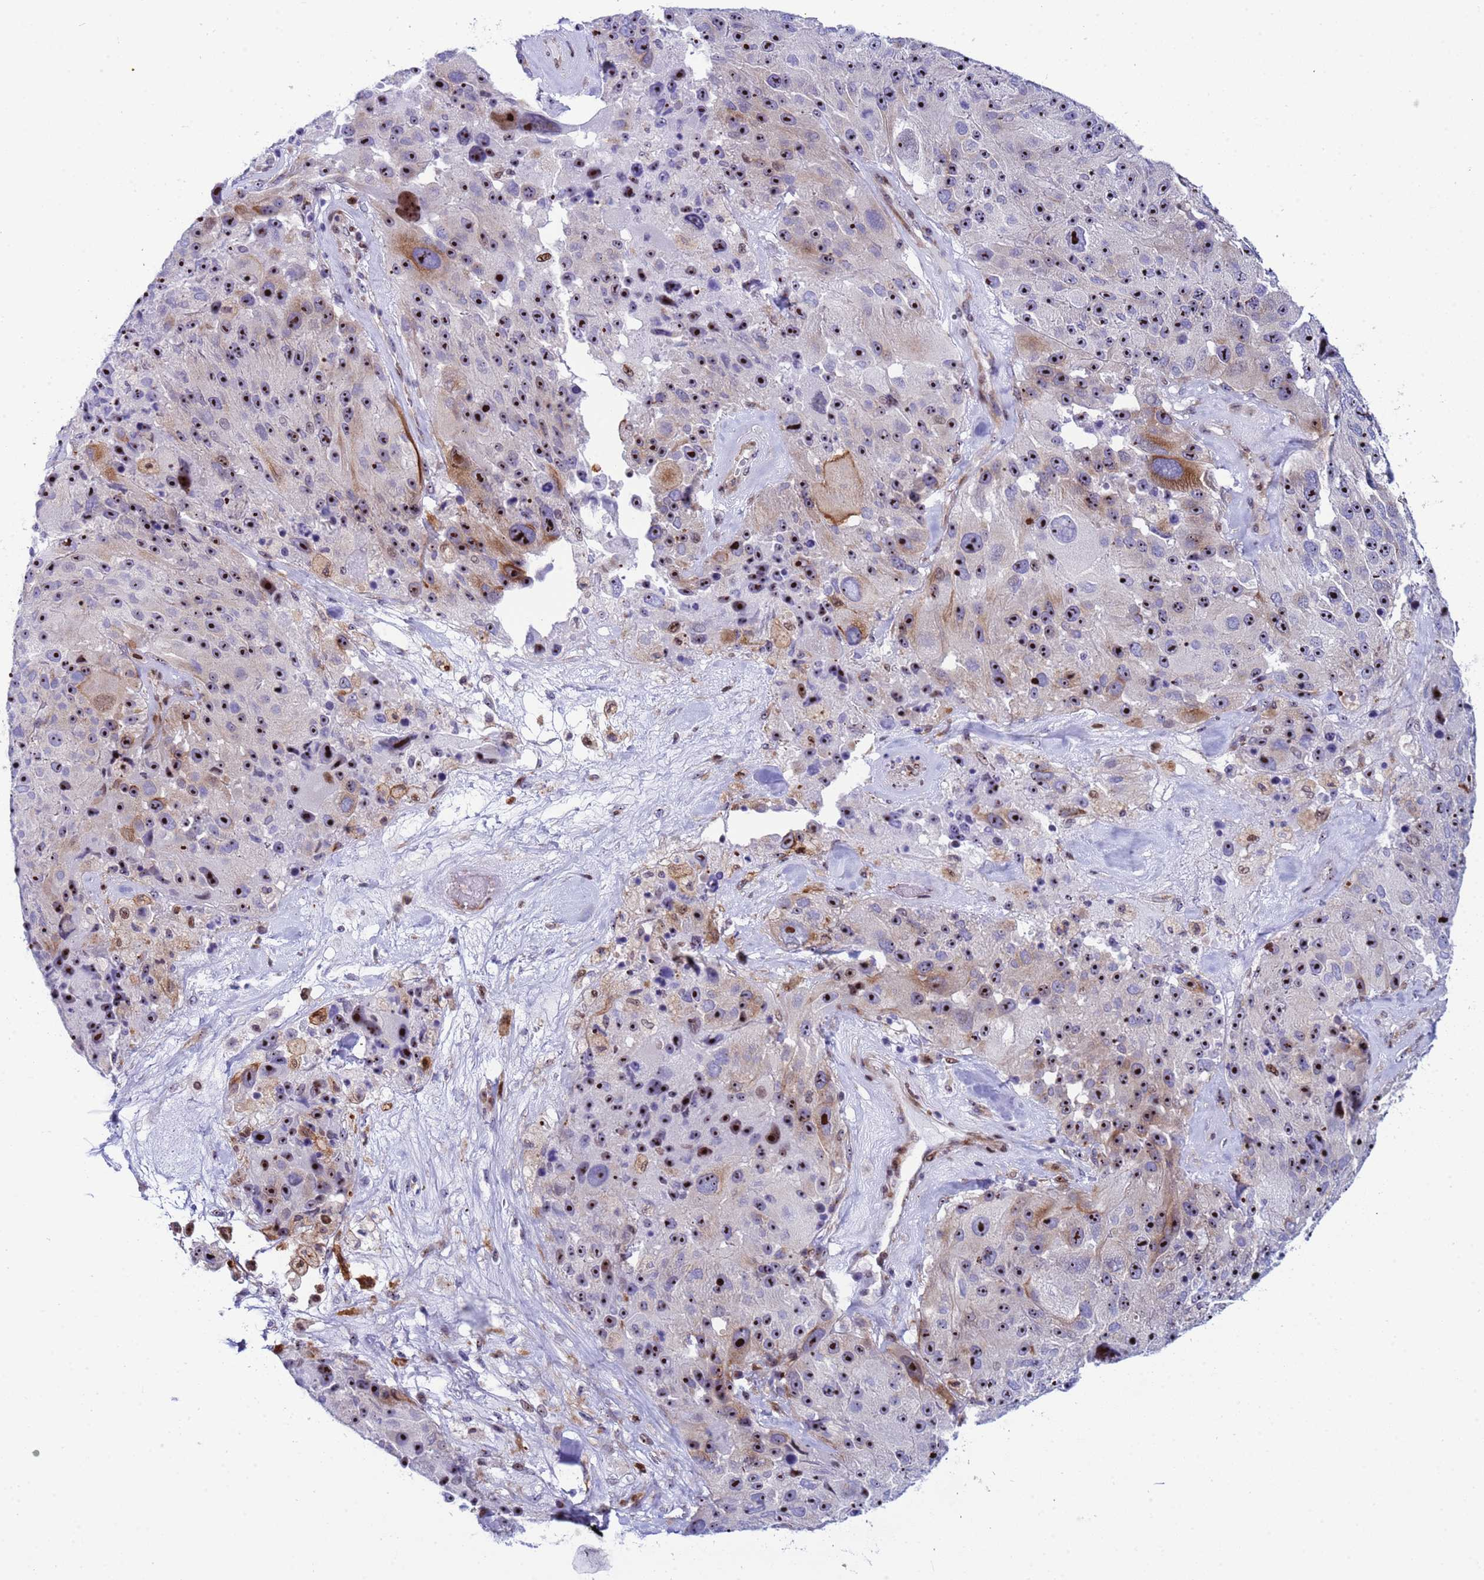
{"staining": {"intensity": "strong", "quantity": ">75%", "location": "cytoplasmic/membranous,nuclear"}, "tissue": "melanoma", "cell_type": "Tumor cells", "image_type": "cancer", "snomed": [{"axis": "morphology", "description": "Malignant melanoma, Metastatic site"}, {"axis": "topography", "description": "Lymph node"}], "caption": "Malignant melanoma (metastatic site) stained for a protein demonstrates strong cytoplasmic/membranous and nuclear positivity in tumor cells.", "gene": "POP5", "patient": {"sex": "male", "age": 62}}